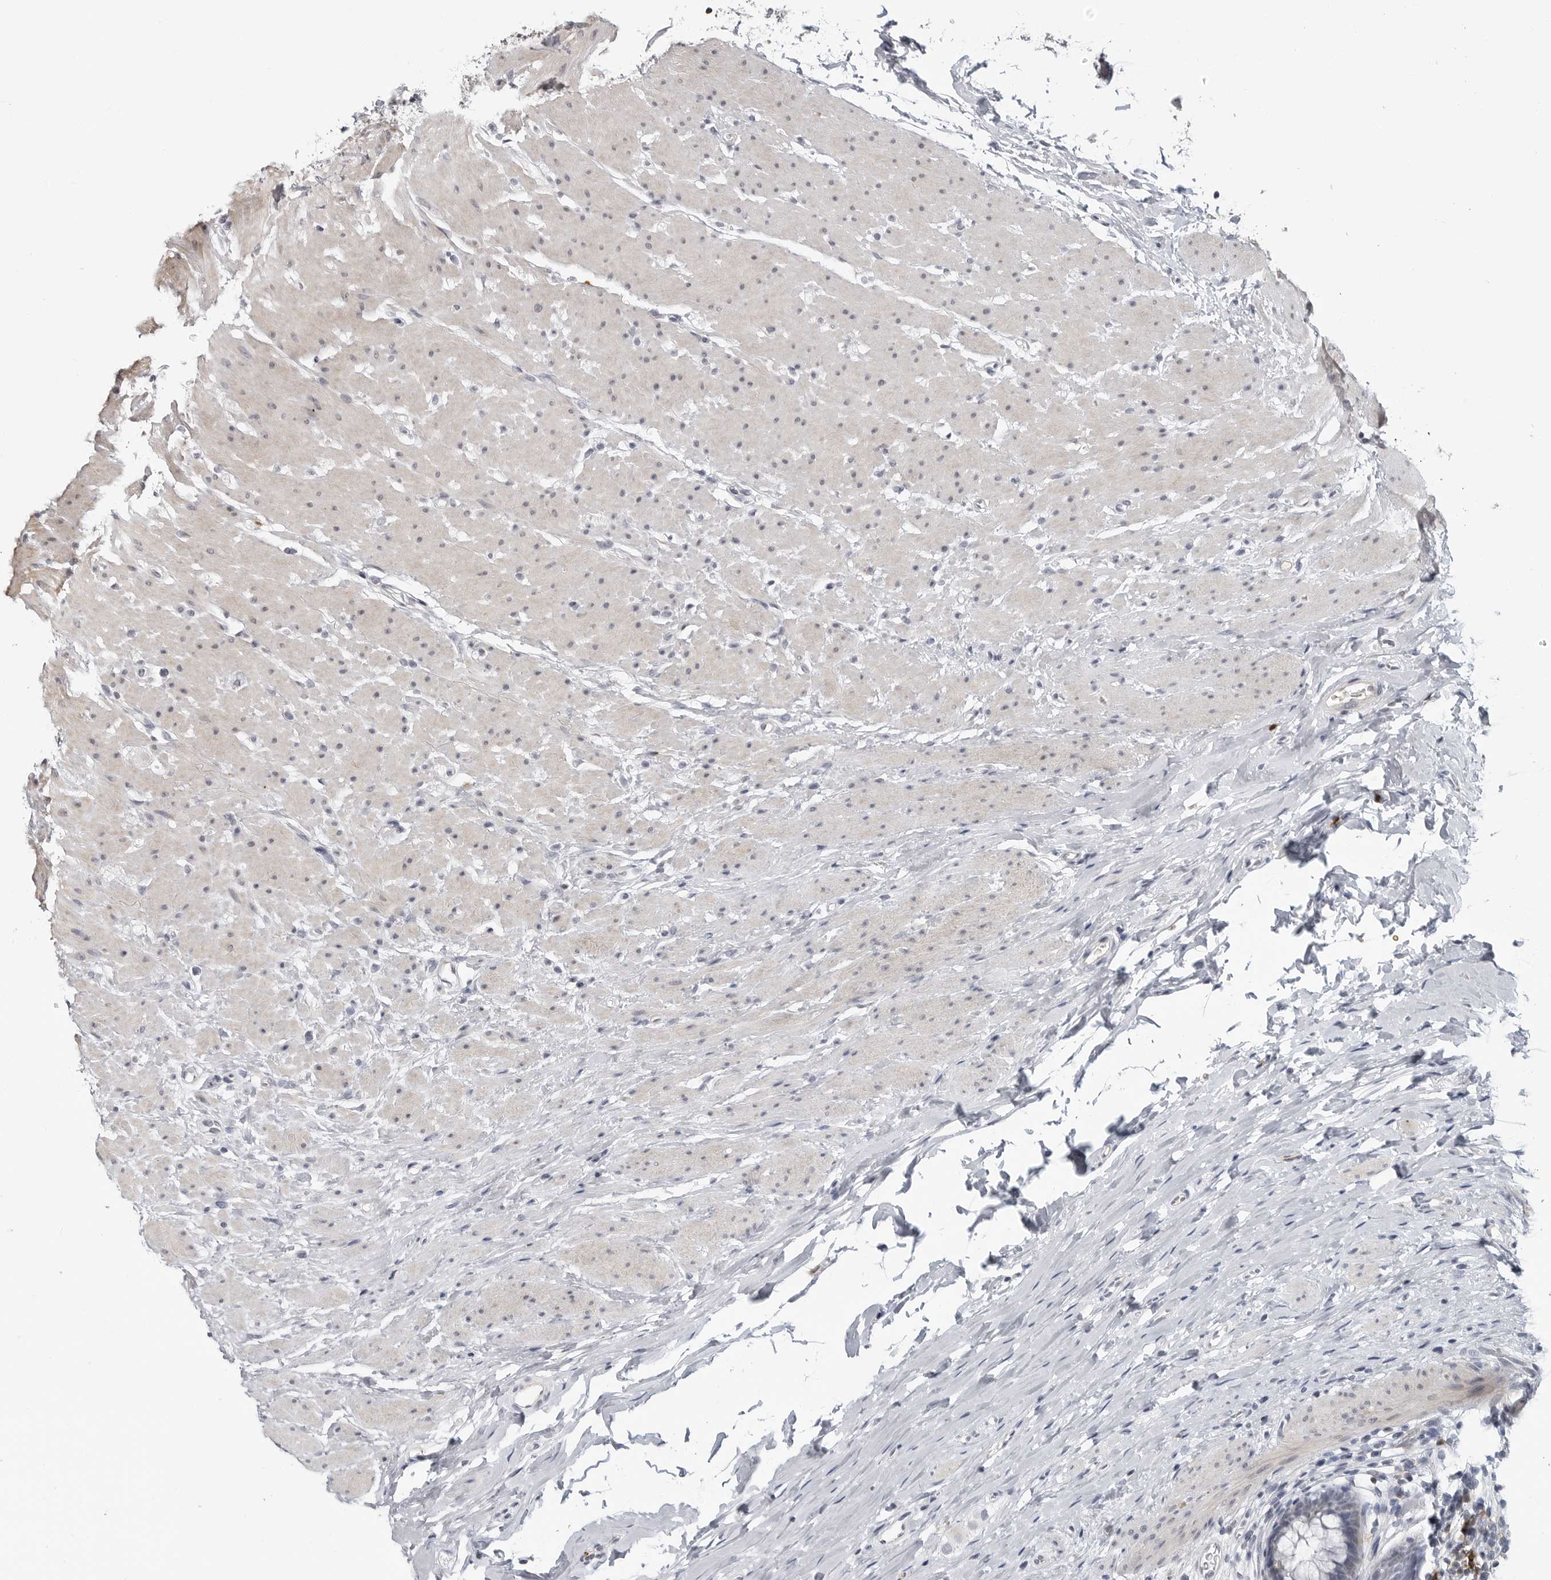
{"staining": {"intensity": "negative", "quantity": "none", "location": "none"}, "tissue": "colon", "cell_type": "Endothelial cells", "image_type": "normal", "snomed": [{"axis": "morphology", "description": "Normal tissue, NOS"}, {"axis": "topography", "description": "Colon"}], "caption": "Photomicrograph shows no protein positivity in endothelial cells of normal colon. (DAB (3,3'-diaminobenzidine) immunohistochemistry visualized using brightfield microscopy, high magnification).", "gene": "CXCR5", "patient": {"sex": "female", "age": 62}}